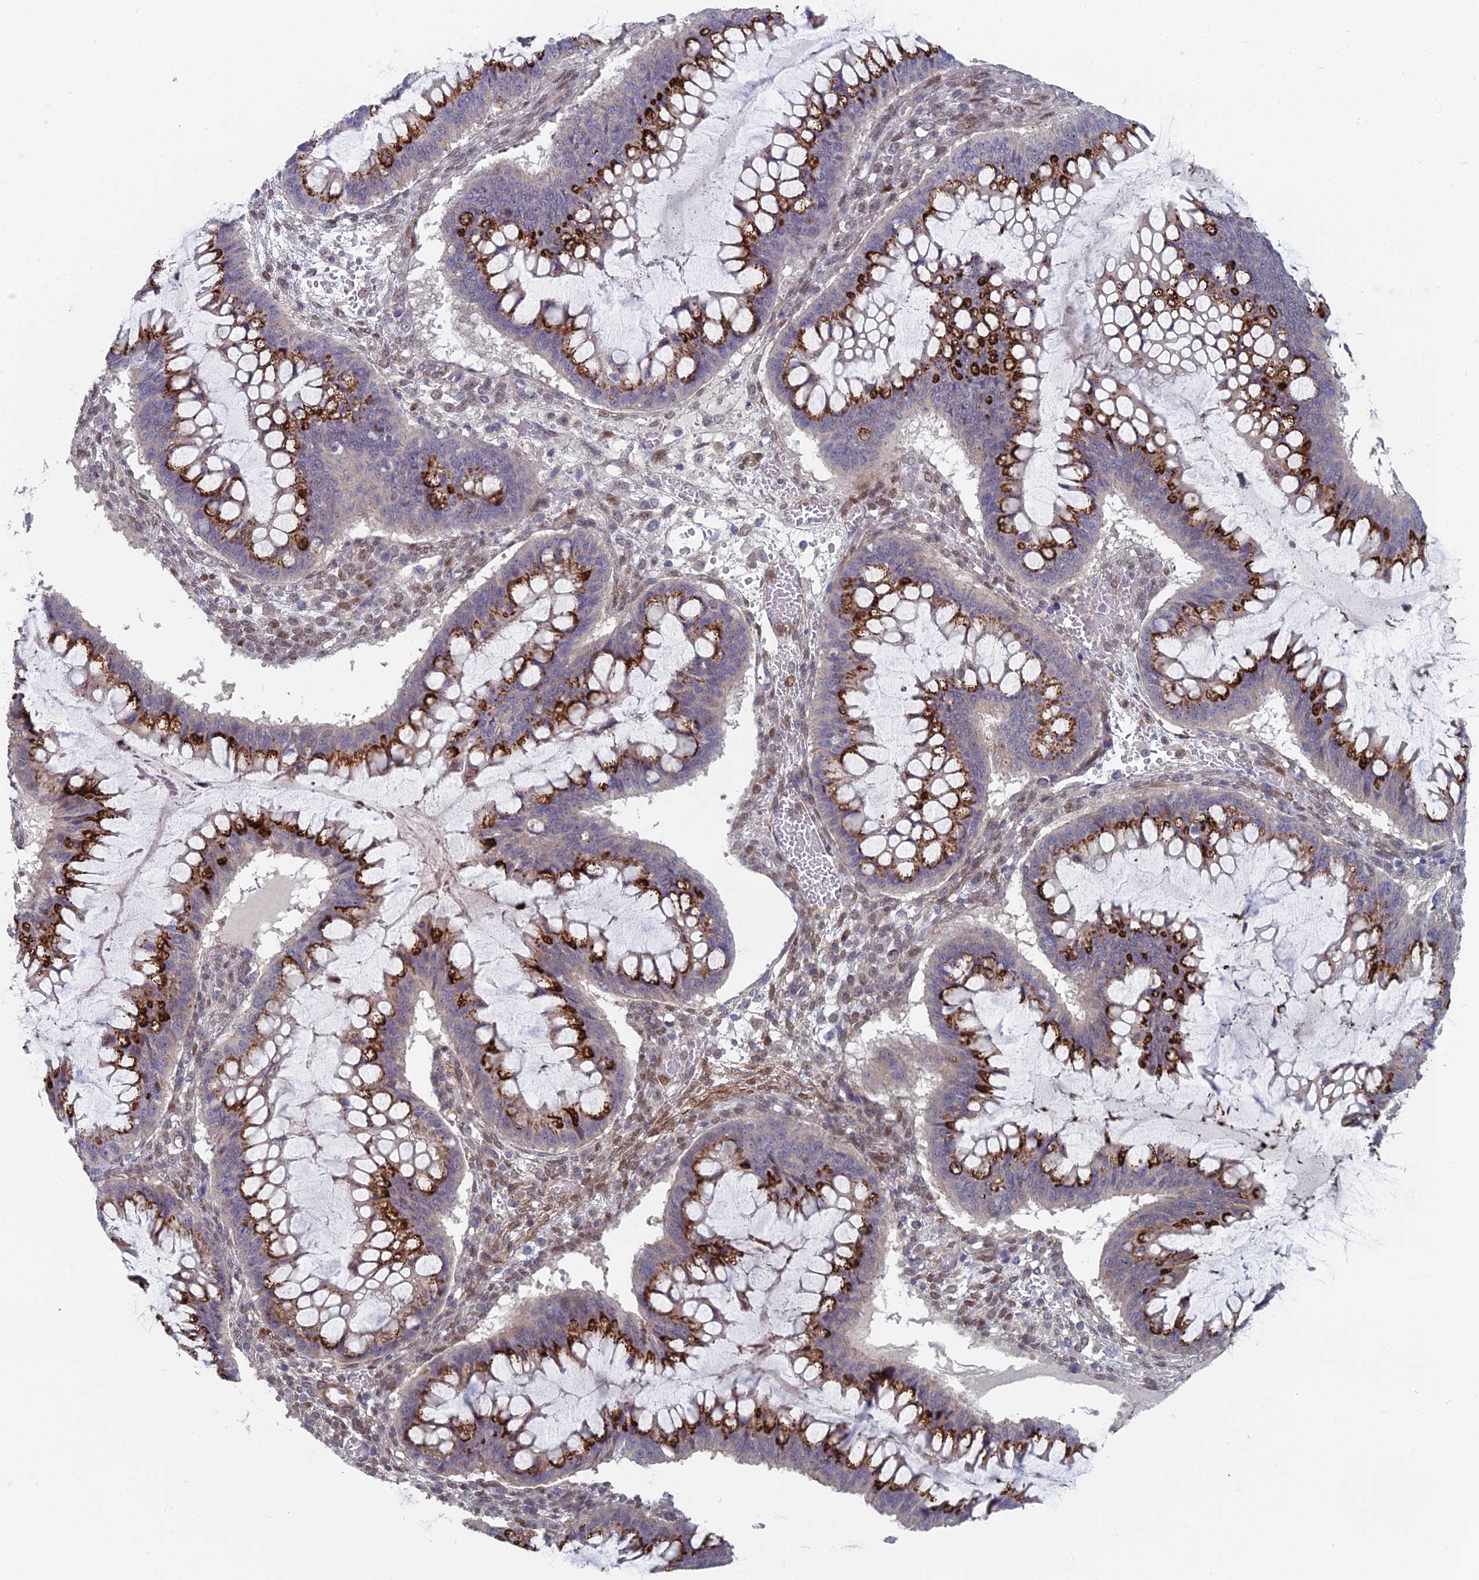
{"staining": {"intensity": "strong", "quantity": ">75%", "location": "cytoplasmic/membranous"}, "tissue": "ovarian cancer", "cell_type": "Tumor cells", "image_type": "cancer", "snomed": [{"axis": "morphology", "description": "Cystadenocarcinoma, mucinous, NOS"}, {"axis": "topography", "description": "Ovary"}], "caption": "An image of human ovarian cancer stained for a protein displays strong cytoplasmic/membranous brown staining in tumor cells.", "gene": "ZNF626", "patient": {"sex": "female", "age": 73}}